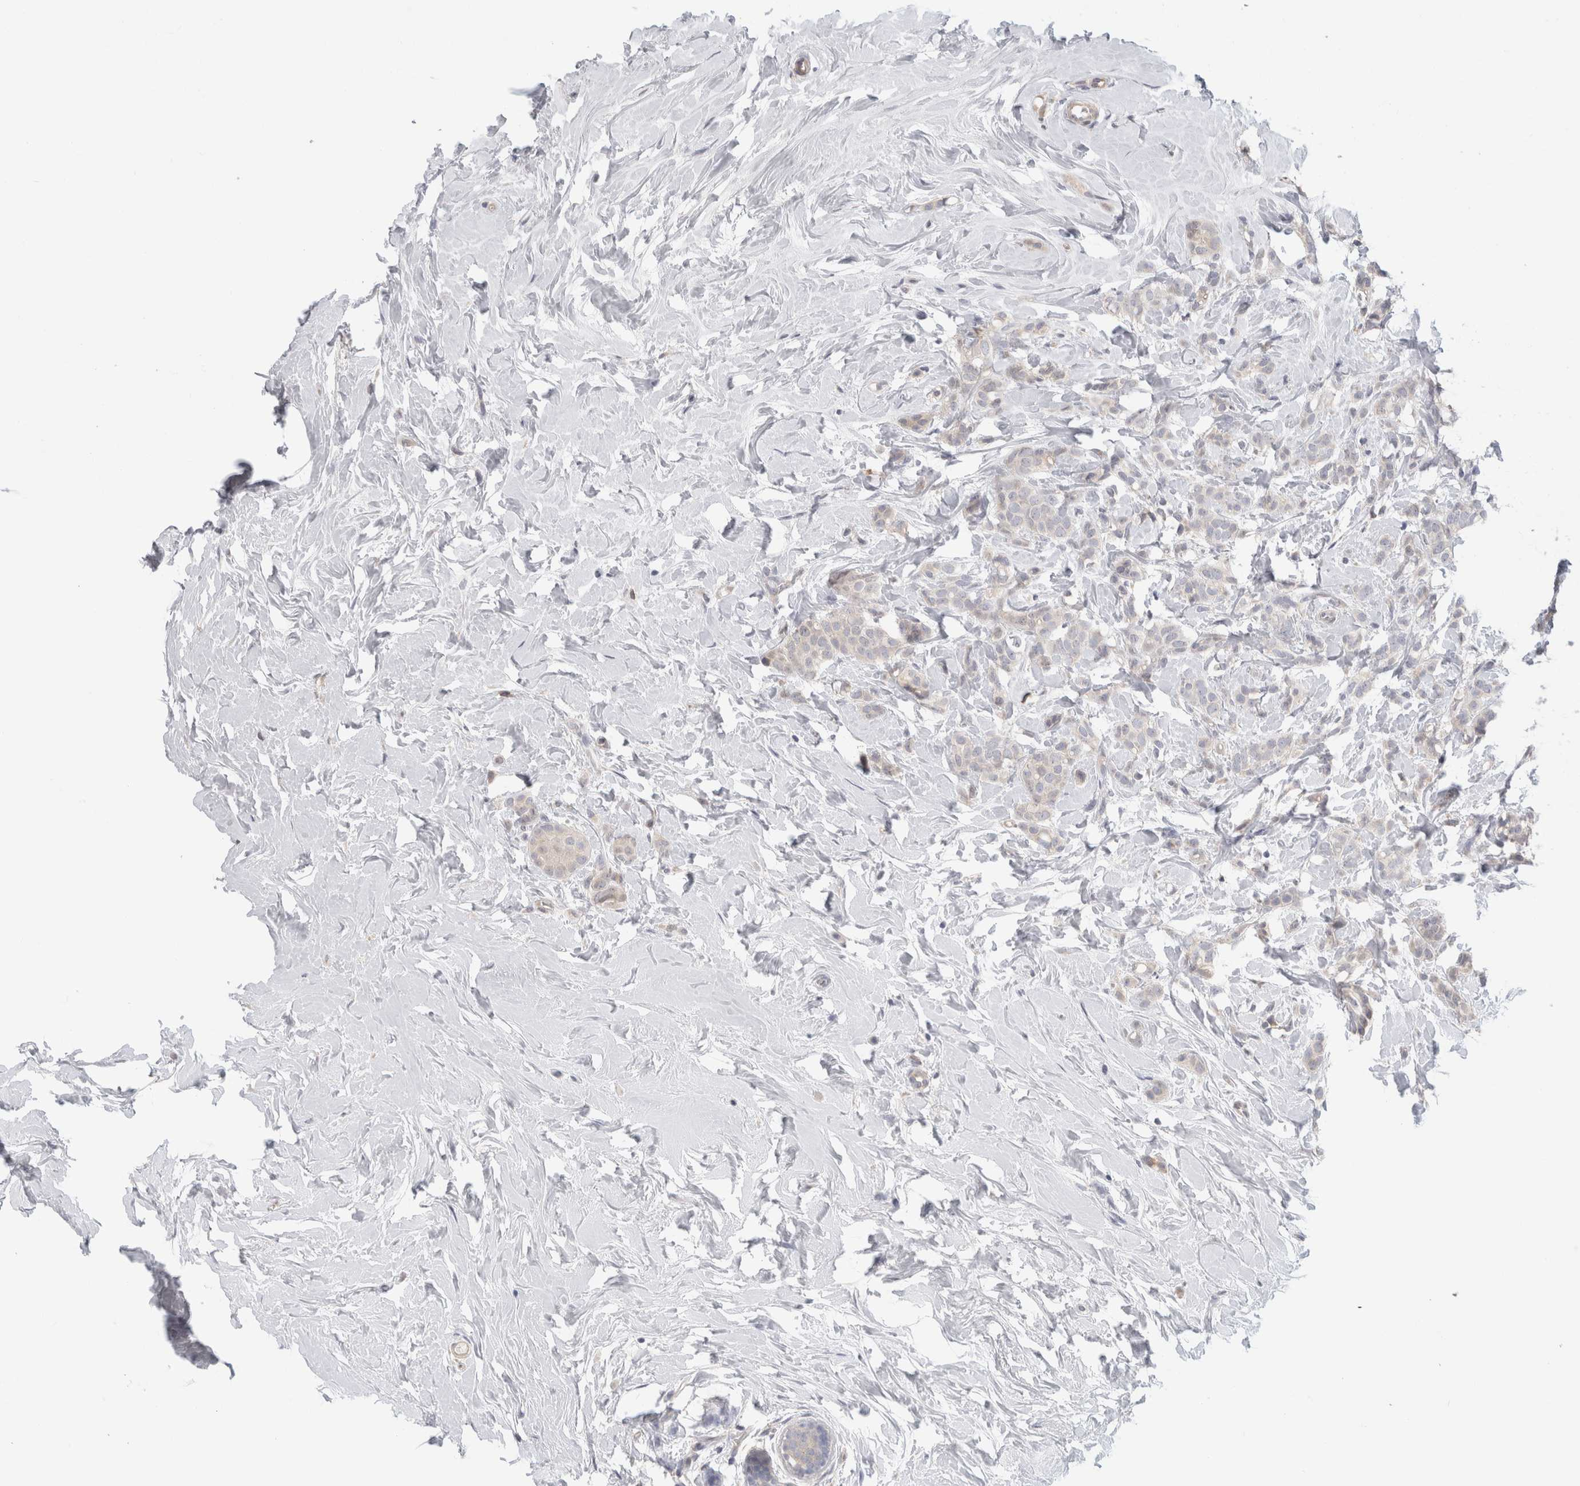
{"staining": {"intensity": "weak", "quantity": "<25%", "location": "cytoplasmic/membranous"}, "tissue": "breast cancer", "cell_type": "Tumor cells", "image_type": "cancer", "snomed": [{"axis": "morphology", "description": "Lobular carcinoma, in situ"}, {"axis": "morphology", "description": "Lobular carcinoma"}, {"axis": "topography", "description": "Breast"}], "caption": "An immunohistochemistry photomicrograph of lobular carcinoma in situ (breast) is shown. There is no staining in tumor cells of lobular carcinoma in situ (breast).", "gene": "SYTL5", "patient": {"sex": "female", "age": 41}}